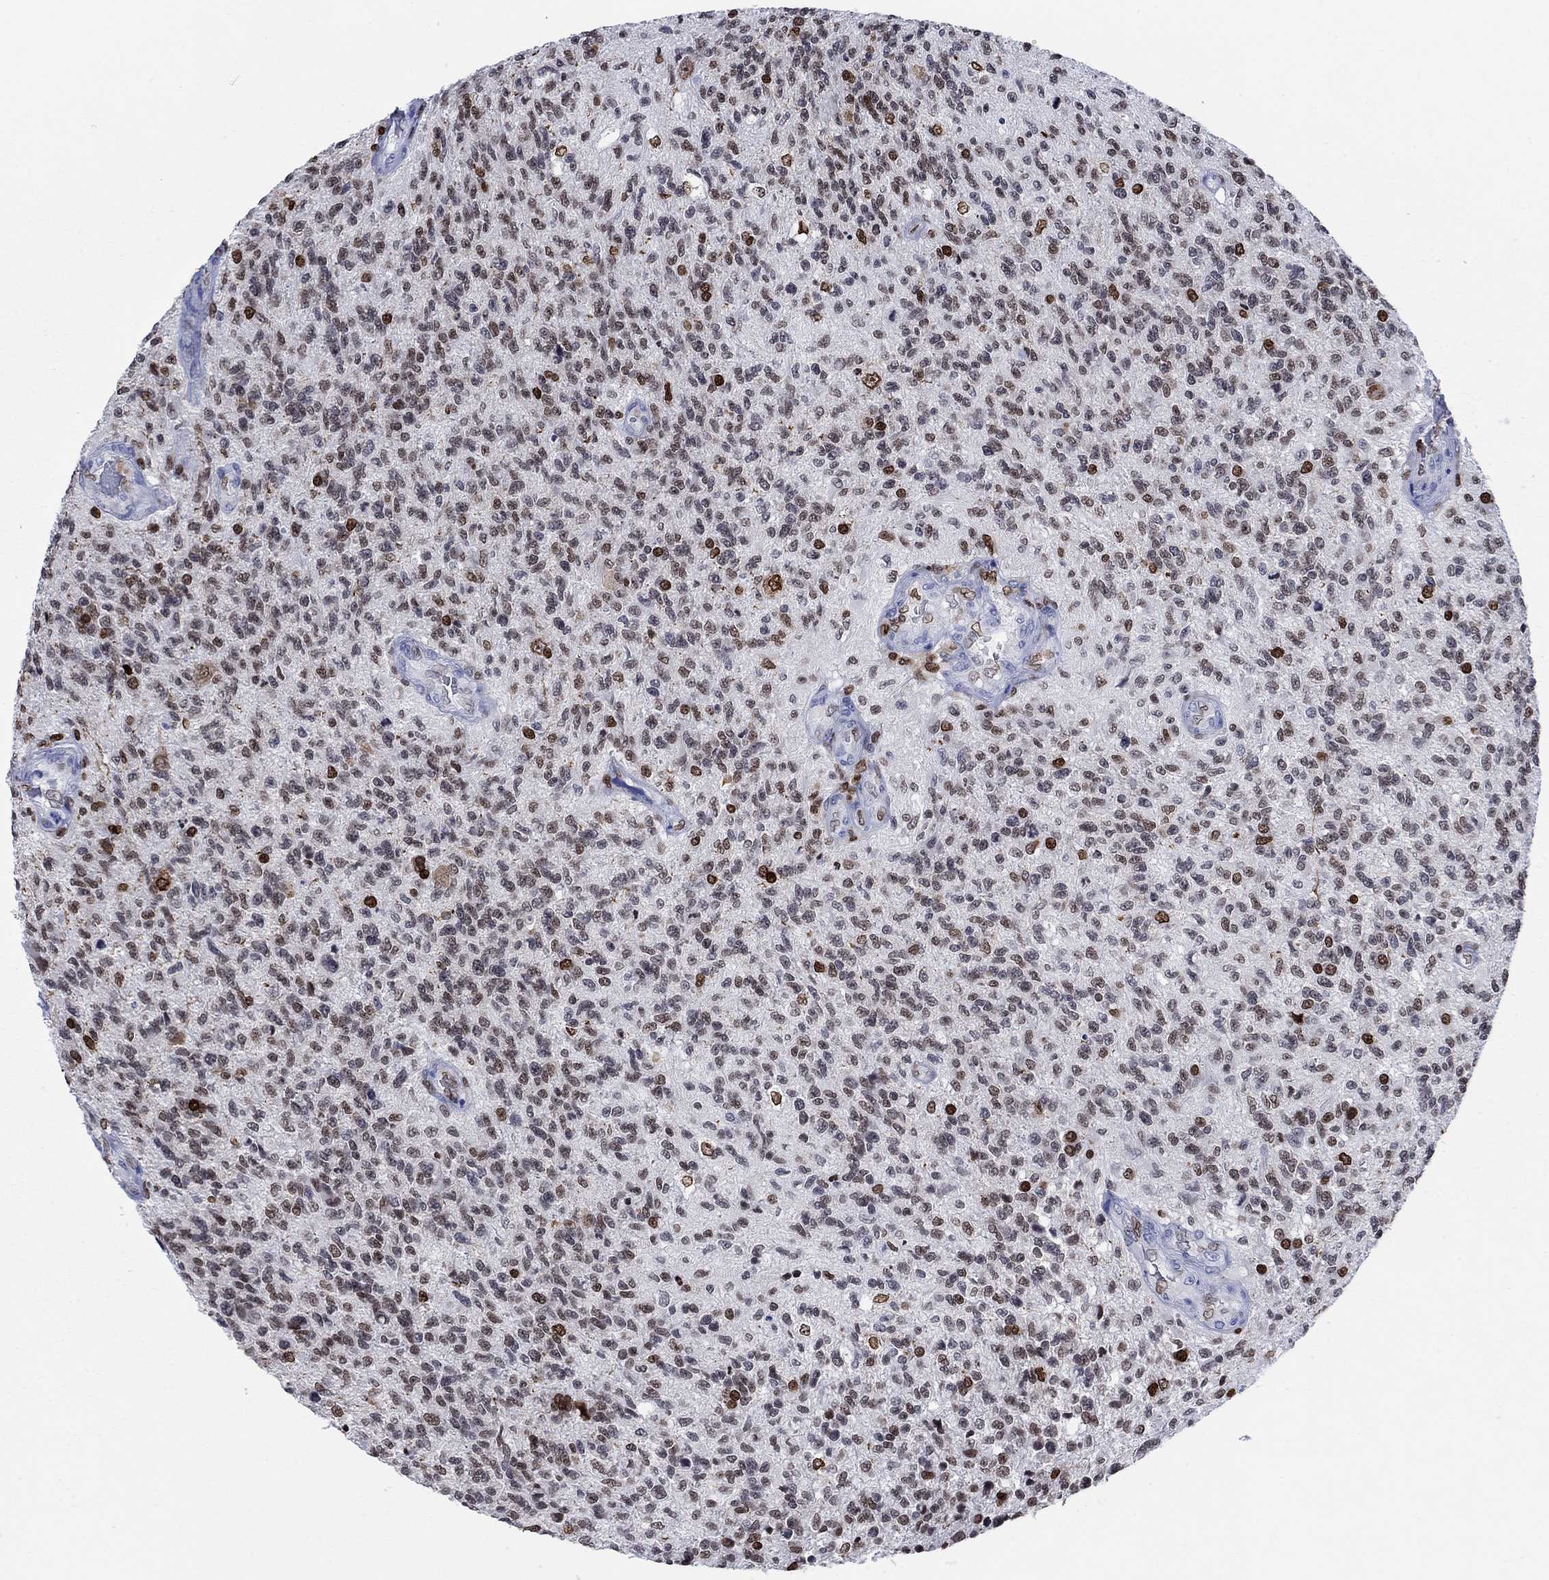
{"staining": {"intensity": "strong", "quantity": "<25%", "location": "nuclear"}, "tissue": "glioma", "cell_type": "Tumor cells", "image_type": "cancer", "snomed": [{"axis": "morphology", "description": "Glioma, malignant, High grade"}, {"axis": "topography", "description": "Brain"}], "caption": "Brown immunohistochemical staining in human glioma shows strong nuclear staining in approximately <25% of tumor cells.", "gene": "HMGA1", "patient": {"sex": "male", "age": 56}}